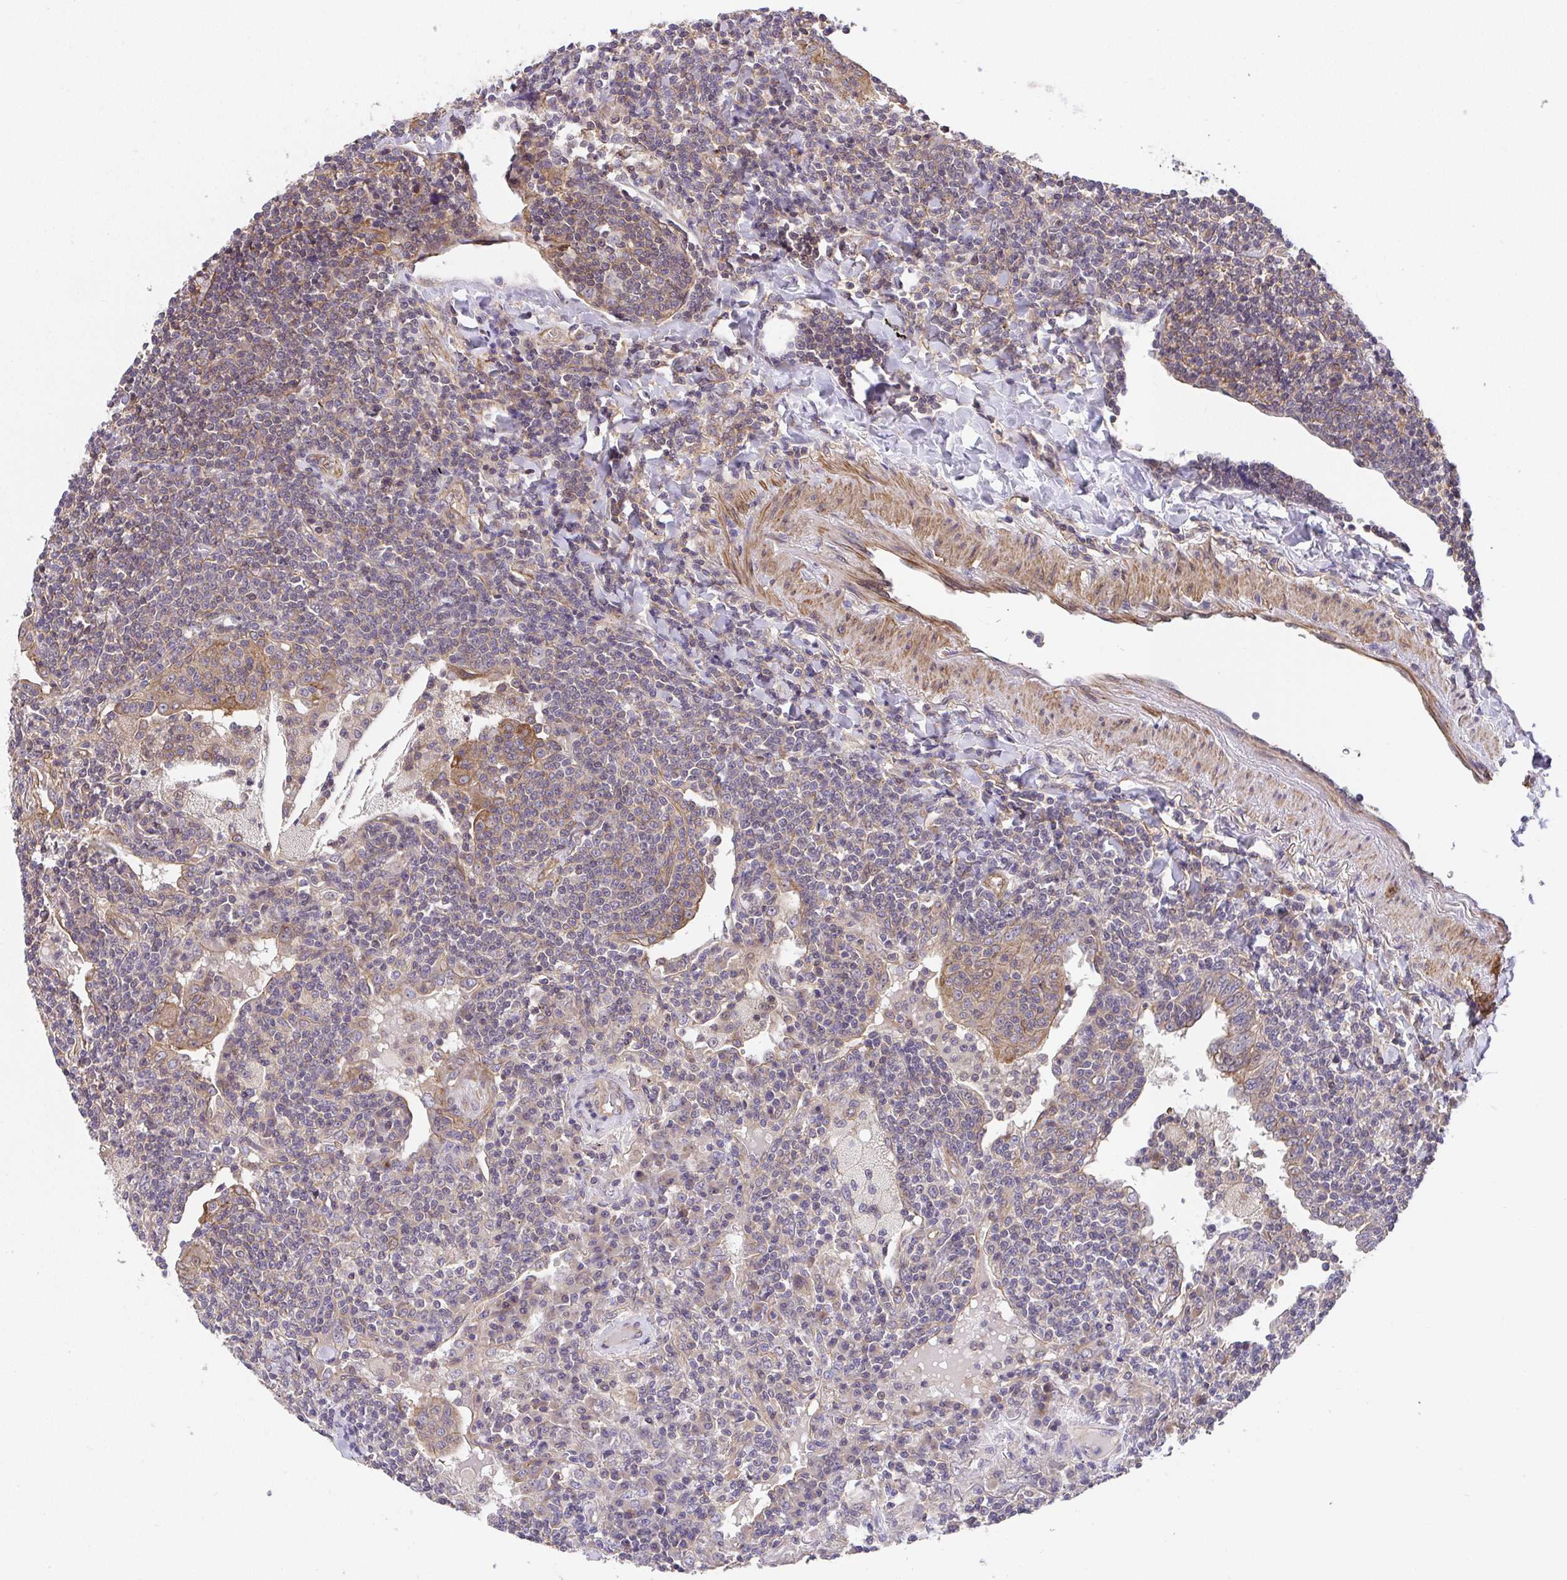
{"staining": {"intensity": "weak", "quantity": "25%-75%", "location": "cytoplasmic/membranous"}, "tissue": "lymphoma", "cell_type": "Tumor cells", "image_type": "cancer", "snomed": [{"axis": "morphology", "description": "Malignant lymphoma, non-Hodgkin's type, Low grade"}, {"axis": "topography", "description": "Lung"}], "caption": "This image exhibits immunohistochemistry (IHC) staining of human malignant lymphoma, non-Hodgkin's type (low-grade), with low weak cytoplasmic/membranous staining in about 25%-75% of tumor cells.", "gene": "ZNF696", "patient": {"sex": "female", "age": 71}}